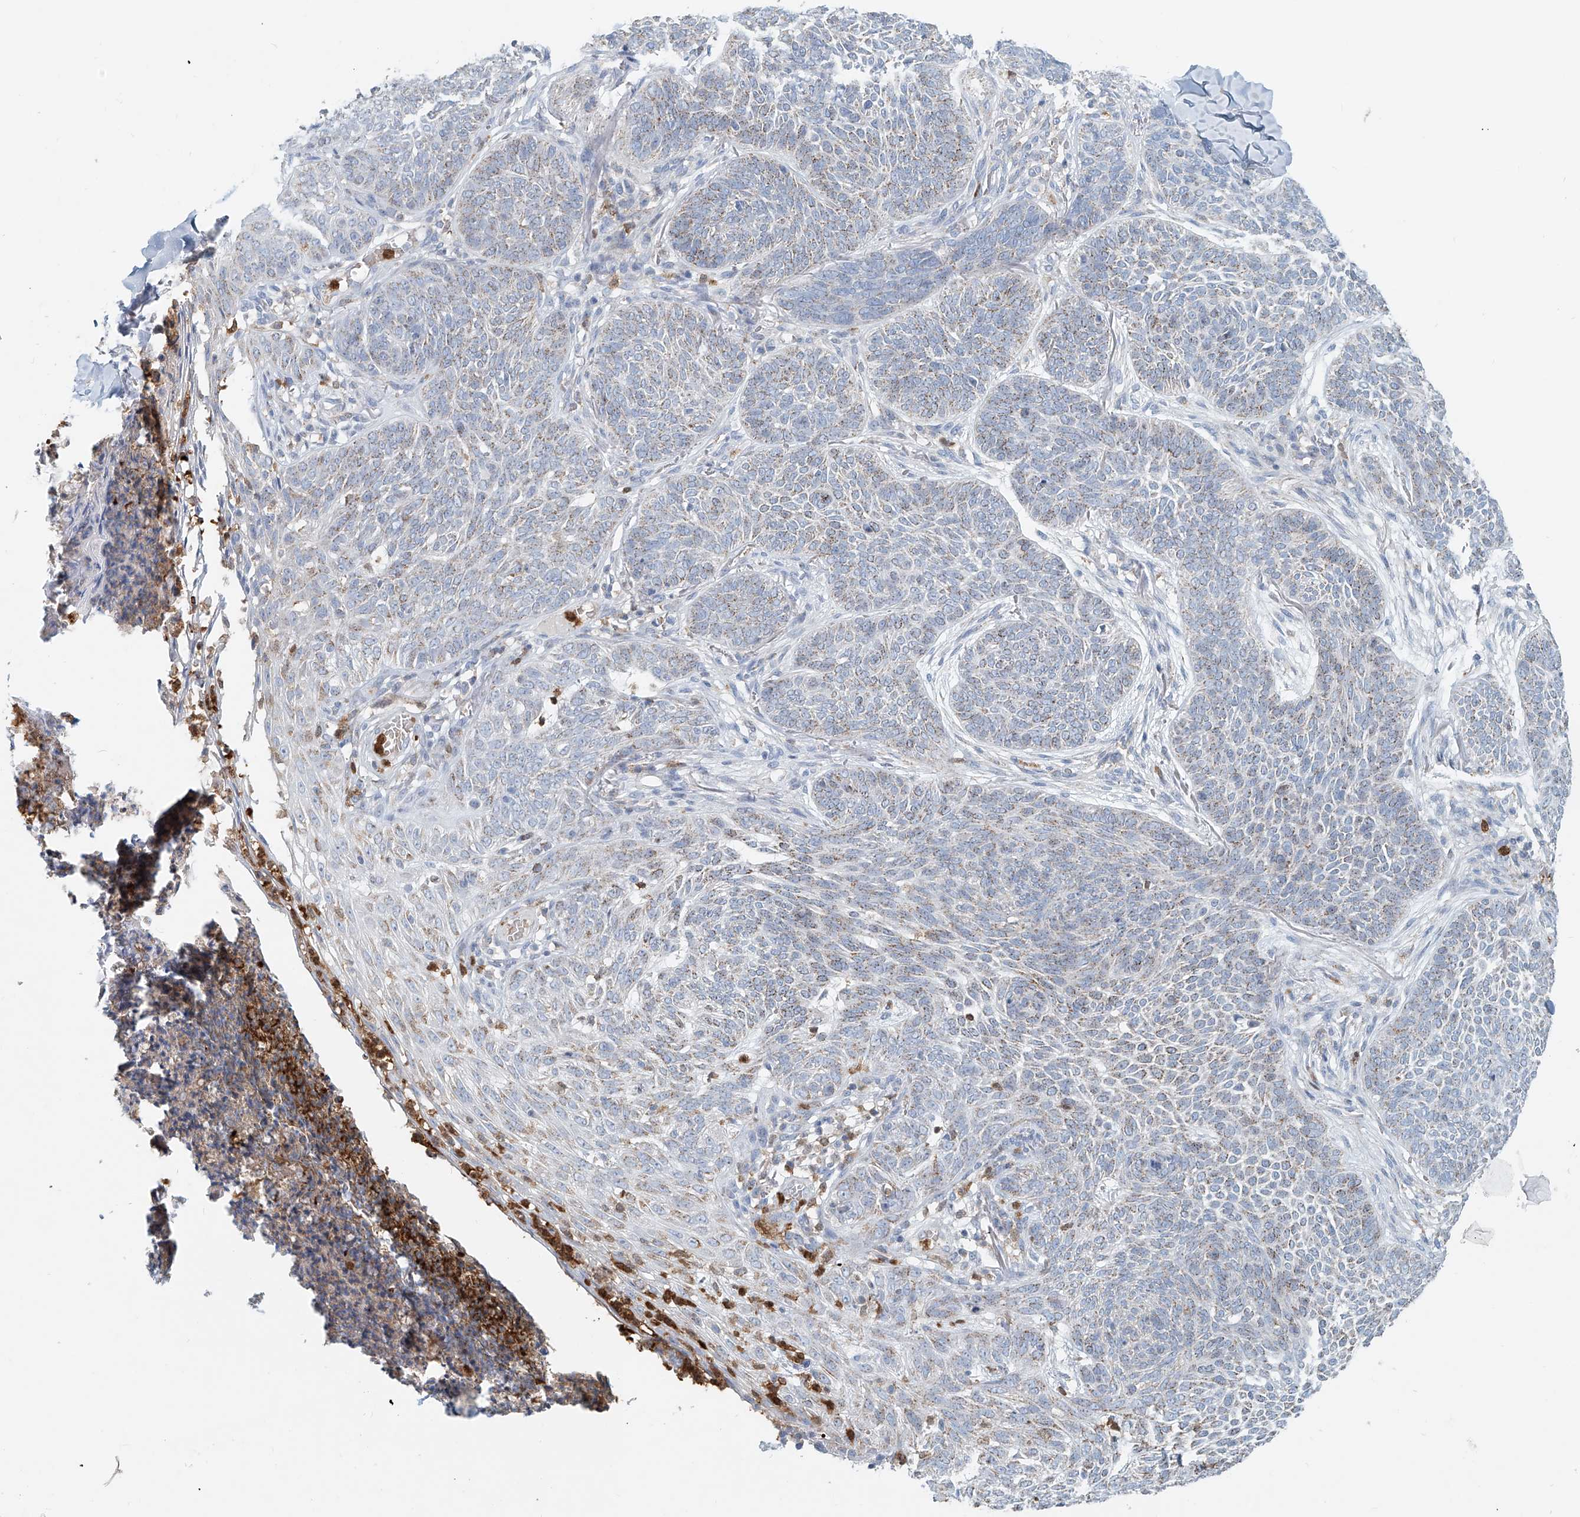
{"staining": {"intensity": "weak", "quantity": "<25%", "location": "cytoplasmic/membranous"}, "tissue": "skin cancer", "cell_type": "Tumor cells", "image_type": "cancer", "snomed": [{"axis": "morphology", "description": "Basal cell carcinoma"}, {"axis": "topography", "description": "Skin"}], "caption": "Immunohistochemical staining of human basal cell carcinoma (skin) reveals no significant positivity in tumor cells.", "gene": "PTPRA", "patient": {"sex": "male", "age": 85}}